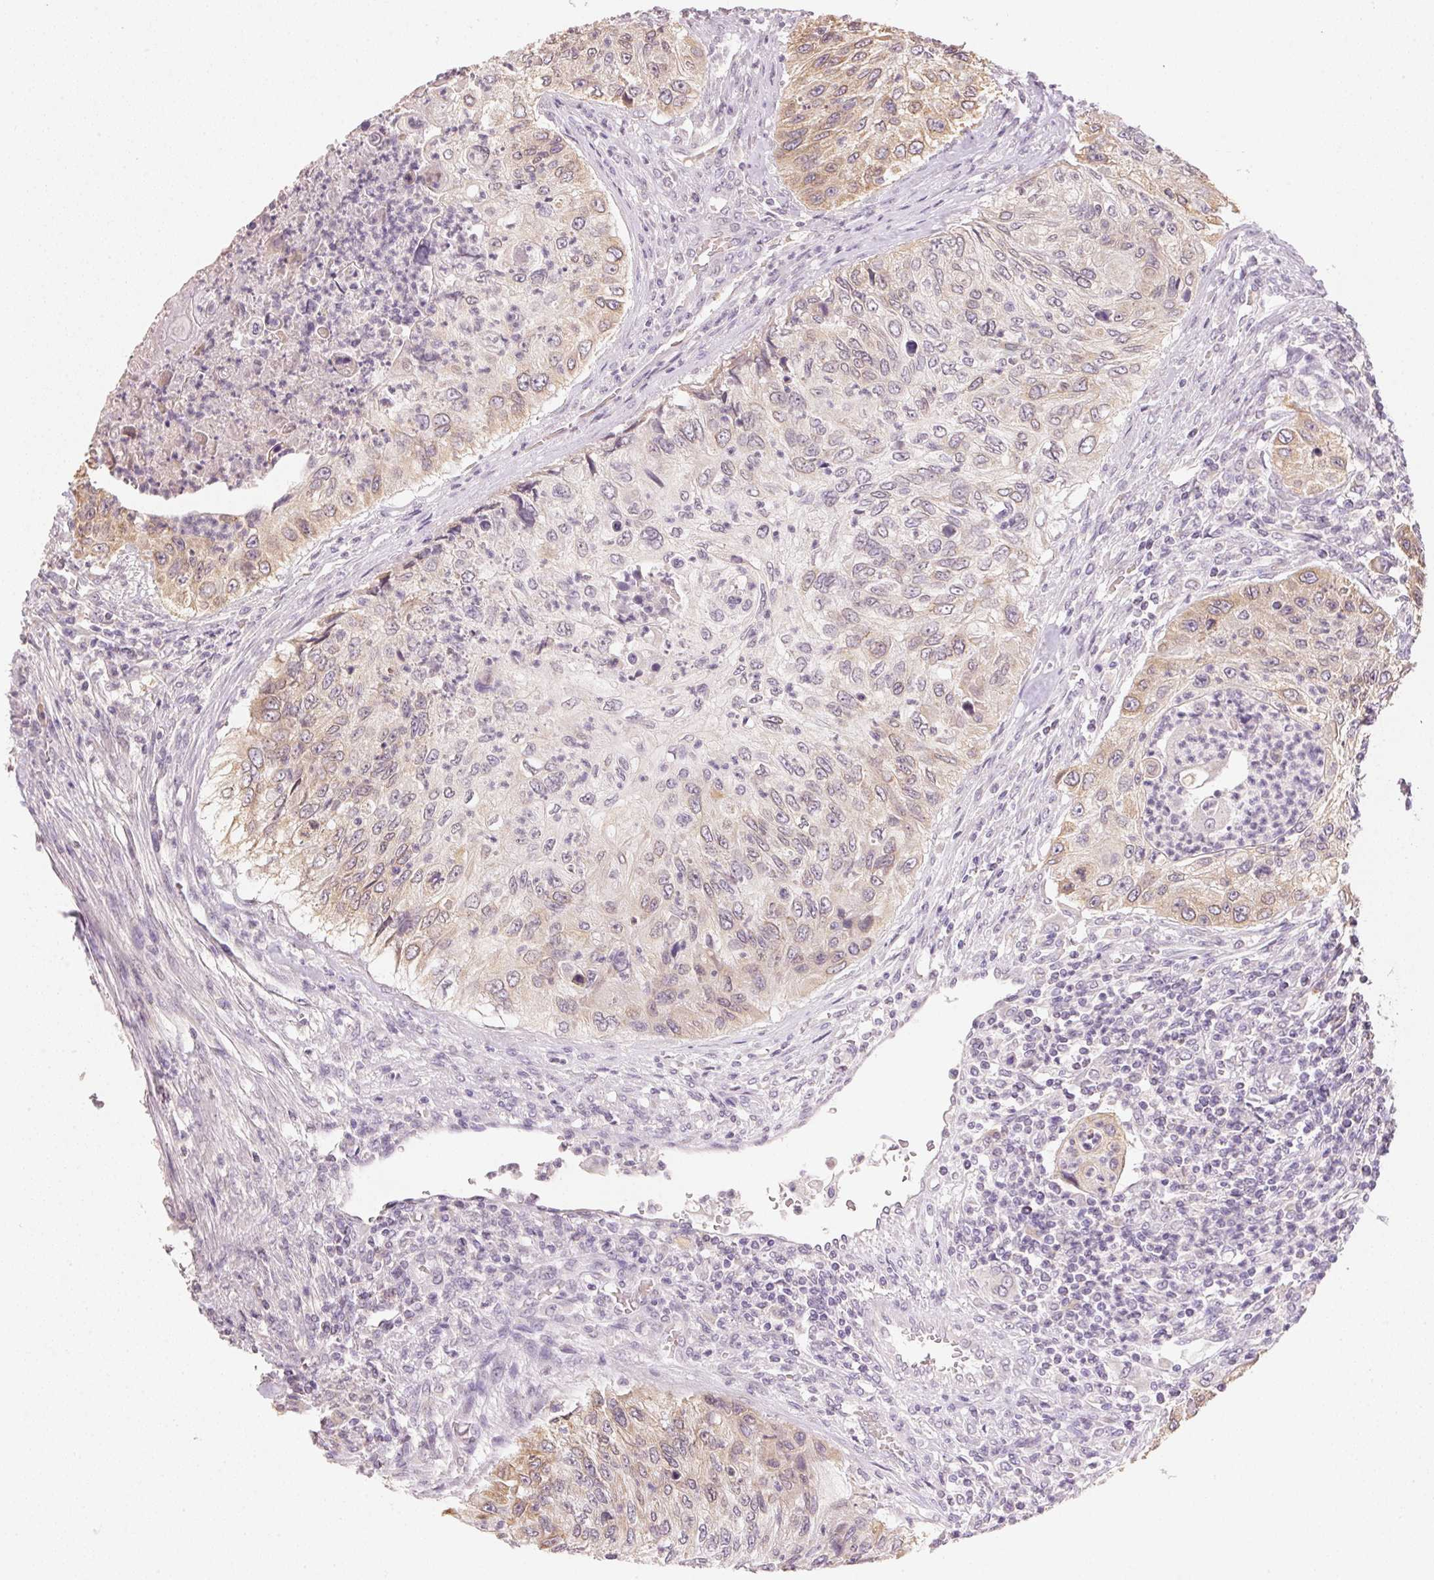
{"staining": {"intensity": "weak", "quantity": "<25%", "location": "cytoplasmic/membranous"}, "tissue": "urothelial cancer", "cell_type": "Tumor cells", "image_type": "cancer", "snomed": [{"axis": "morphology", "description": "Urothelial carcinoma, High grade"}, {"axis": "topography", "description": "Urinary bladder"}], "caption": "The immunohistochemistry (IHC) histopathology image has no significant positivity in tumor cells of high-grade urothelial carcinoma tissue. The staining is performed using DAB (3,3'-diaminobenzidine) brown chromogen with nuclei counter-stained in using hematoxylin.", "gene": "DHCR24", "patient": {"sex": "female", "age": 60}}